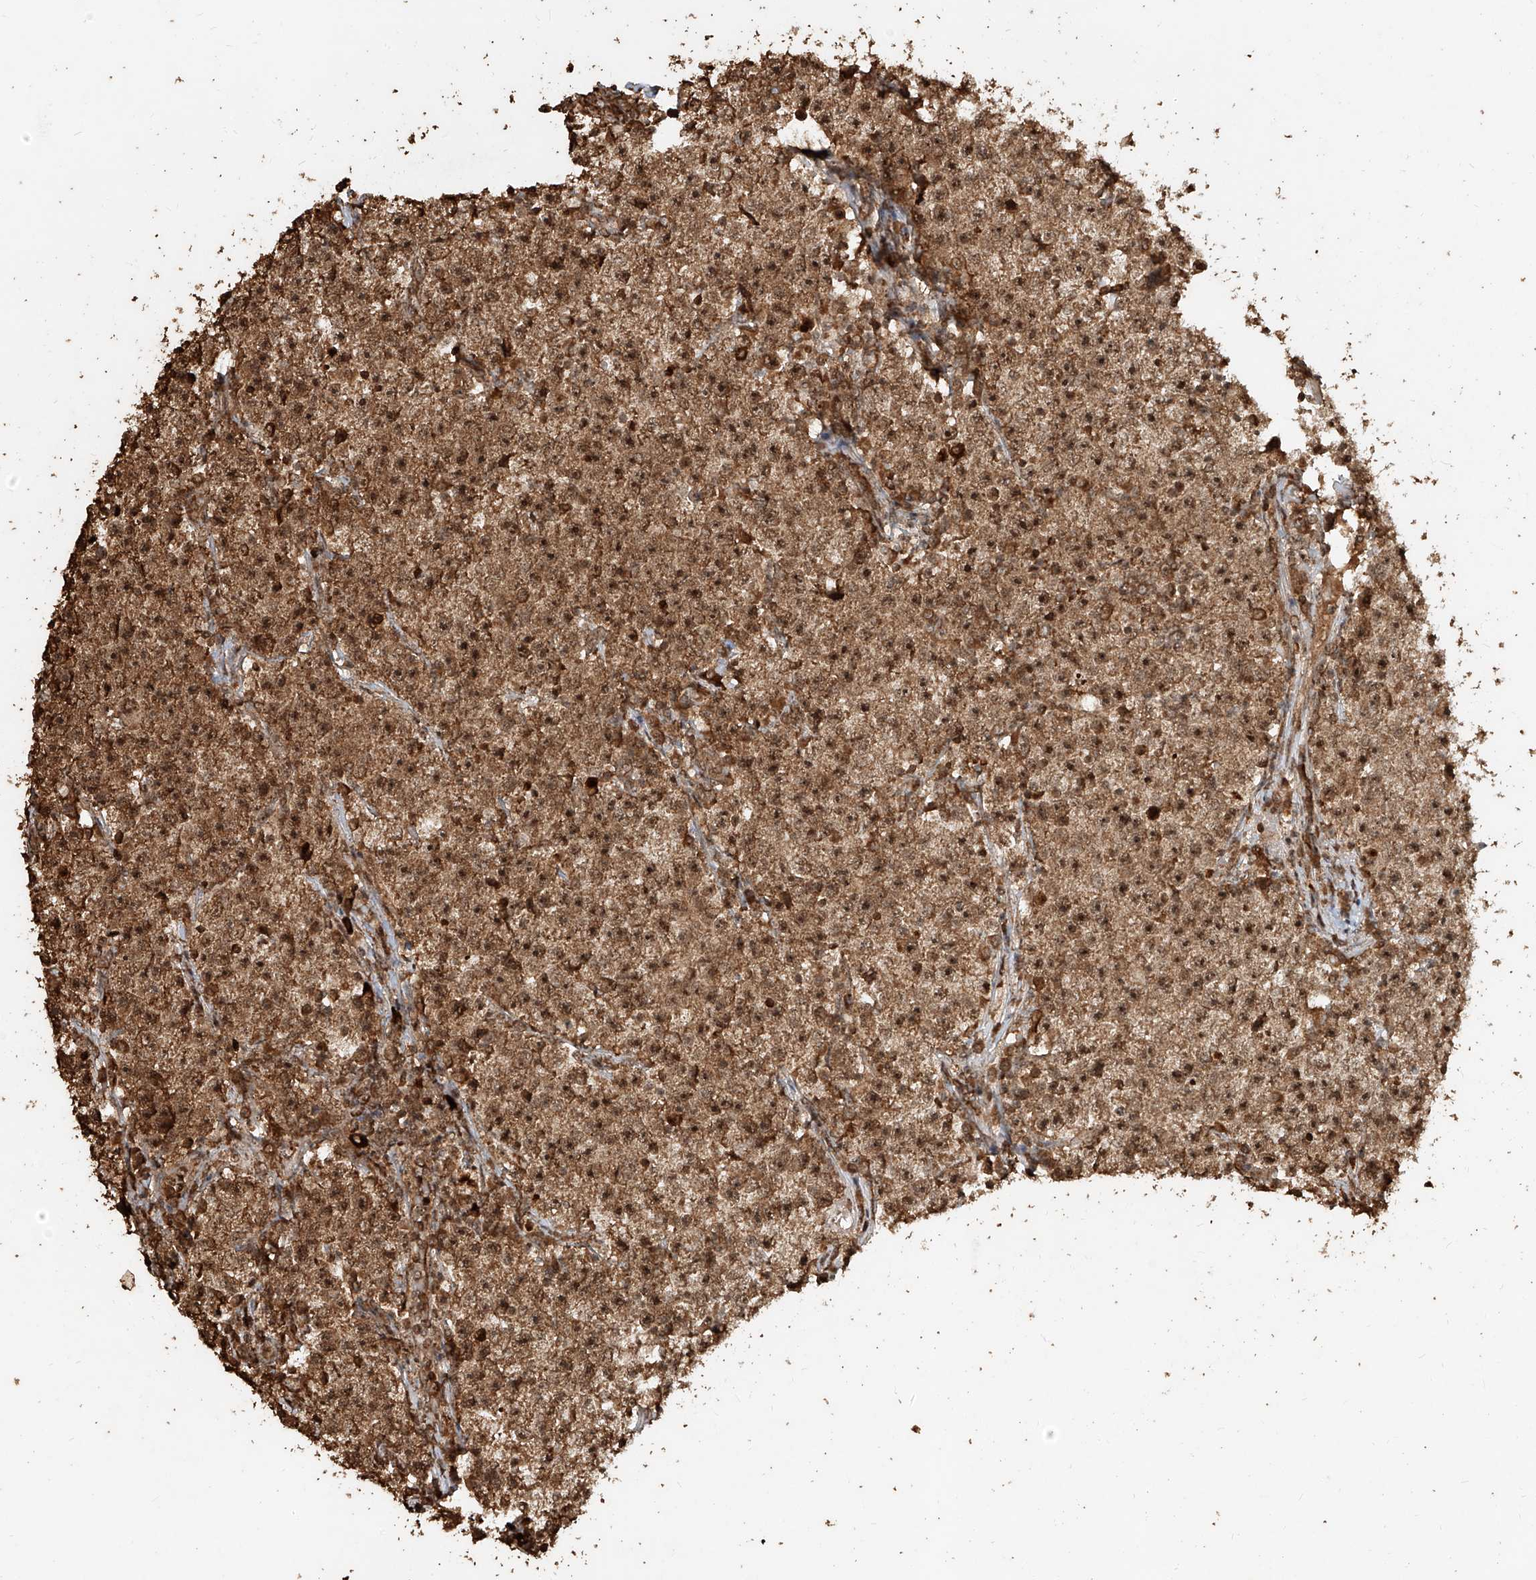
{"staining": {"intensity": "strong", "quantity": ">75%", "location": "cytoplasmic/membranous,nuclear"}, "tissue": "testis cancer", "cell_type": "Tumor cells", "image_type": "cancer", "snomed": [{"axis": "morphology", "description": "Seminoma, NOS"}, {"axis": "topography", "description": "Testis"}], "caption": "This image exhibits testis cancer stained with immunohistochemistry to label a protein in brown. The cytoplasmic/membranous and nuclear of tumor cells show strong positivity for the protein. Nuclei are counter-stained blue.", "gene": "ZNF660", "patient": {"sex": "male", "age": 22}}